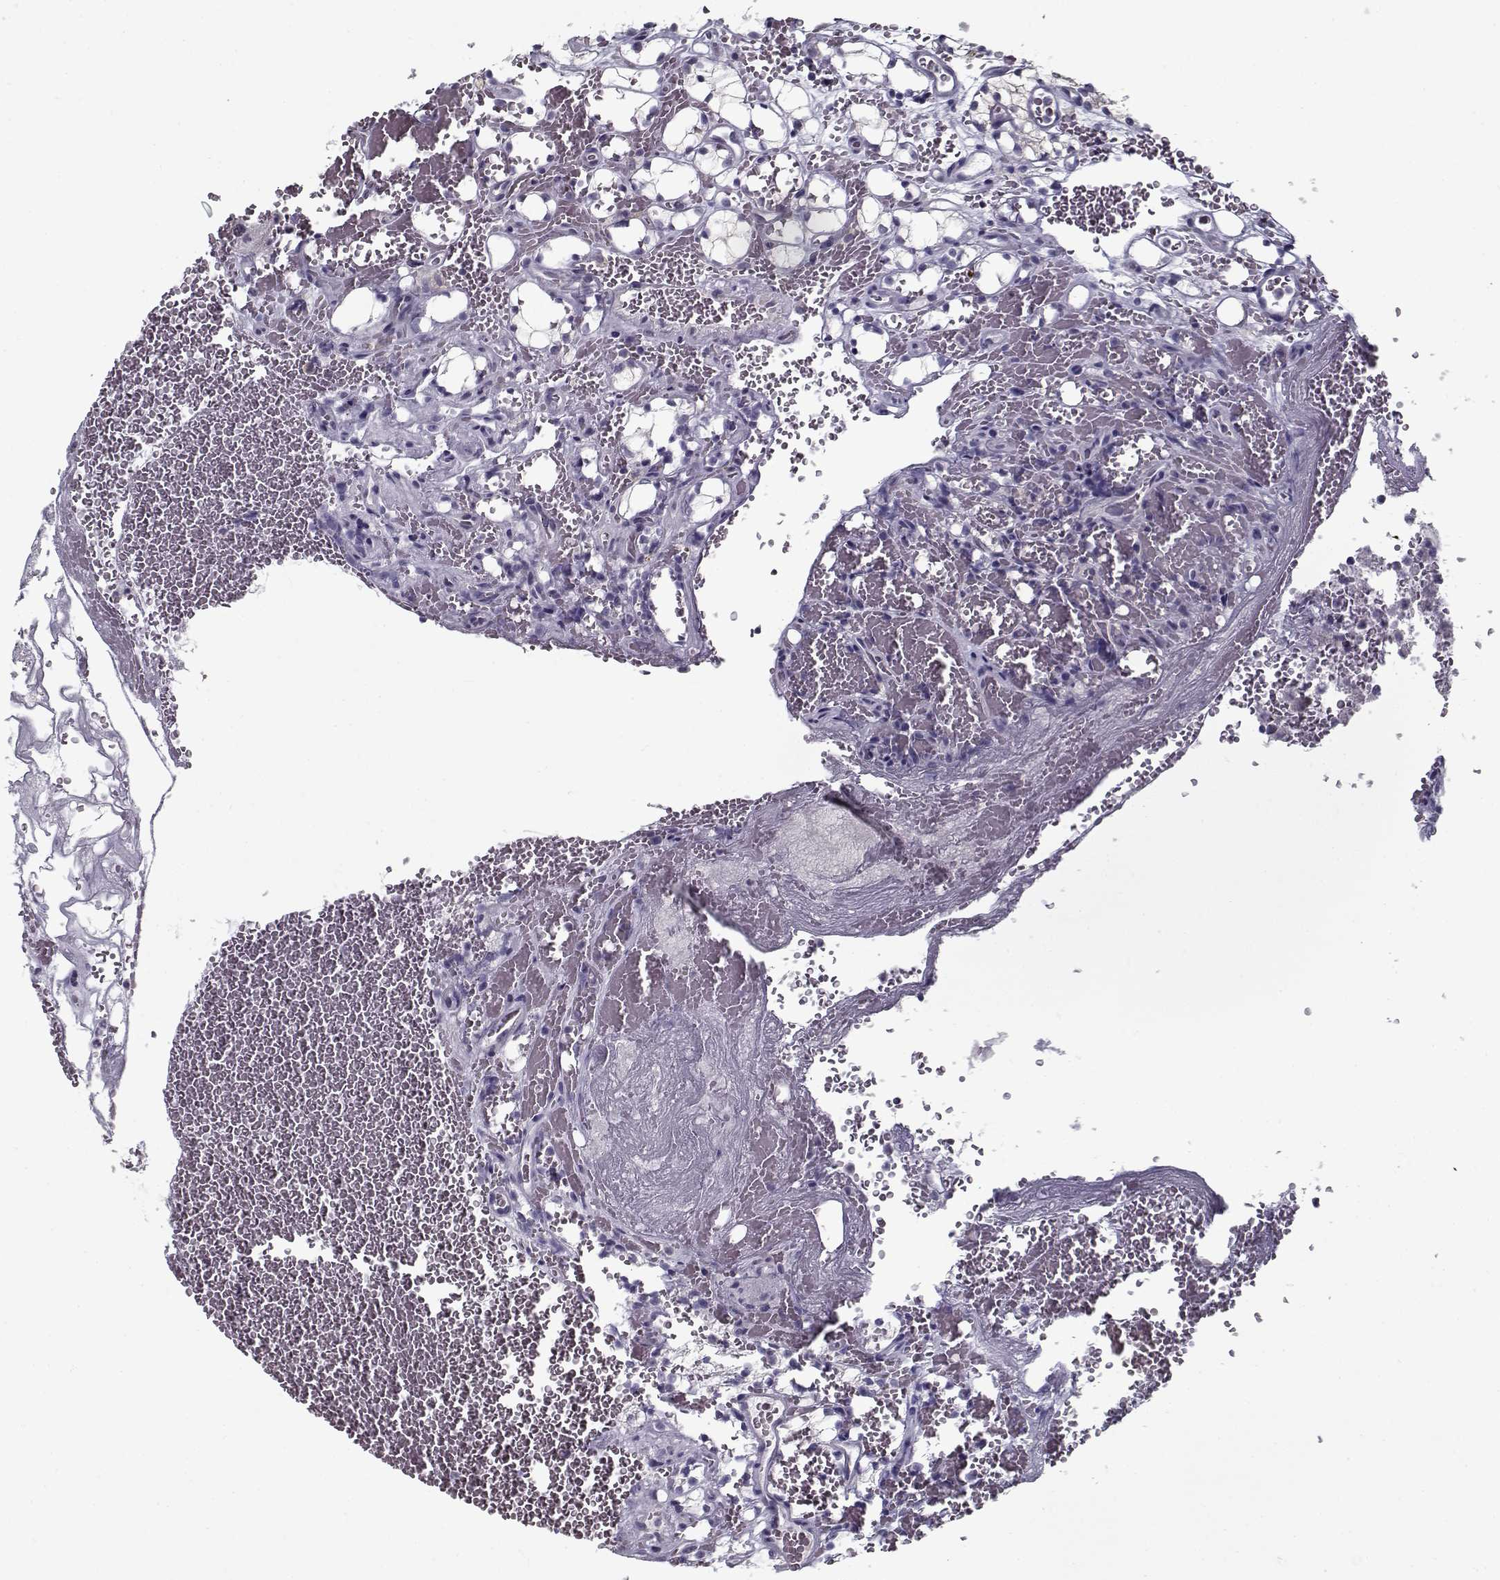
{"staining": {"intensity": "negative", "quantity": "none", "location": "none"}, "tissue": "renal cancer", "cell_type": "Tumor cells", "image_type": "cancer", "snomed": [{"axis": "morphology", "description": "Adenocarcinoma, NOS"}, {"axis": "topography", "description": "Kidney"}], "caption": "Protein analysis of renal adenocarcinoma reveals no significant staining in tumor cells. (Stains: DAB IHC with hematoxylin counter stain, Microscopy: brightfield microscopy at high magnification).", "gene": "RNF32", "patient": {"sex": "female", "age": 69}}